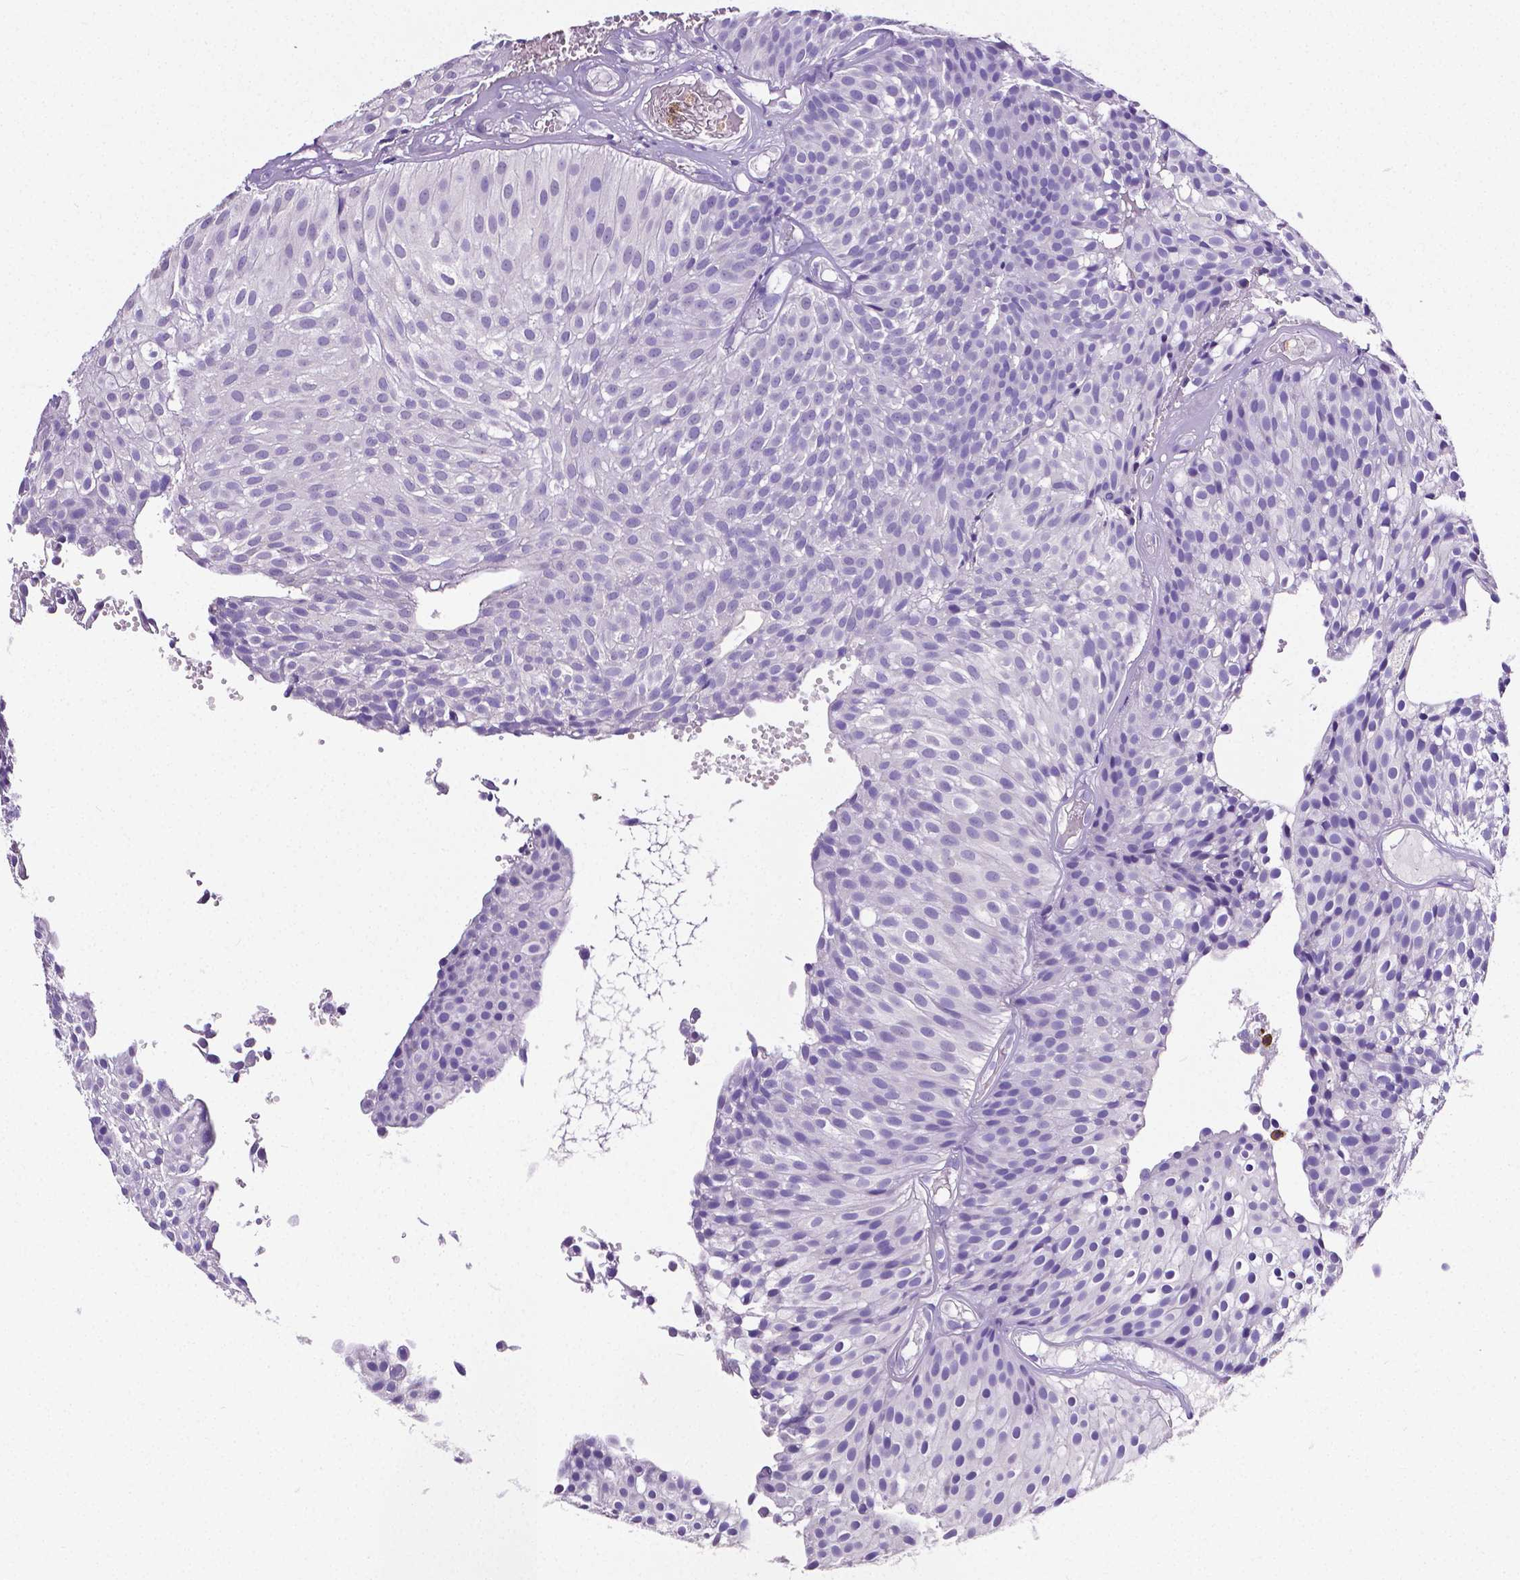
{"staining": {"intensity": "negative", "quantity": "none", "location": "none"}, "tissue": "urothelial cancer", "cell_type": "Tumor cells", "image_type": "cancer", "snomed": [{"axis": "morphology", "description": "Urothelial carcinoma, Low grade"}, {"axis": "topography", "description": "Urinary bladder"}], "caption": "Tumor cells show no significant staining in urothelial cancer.", "gene": "MMP9", "patient": {"sex": "male", "age": 63}}